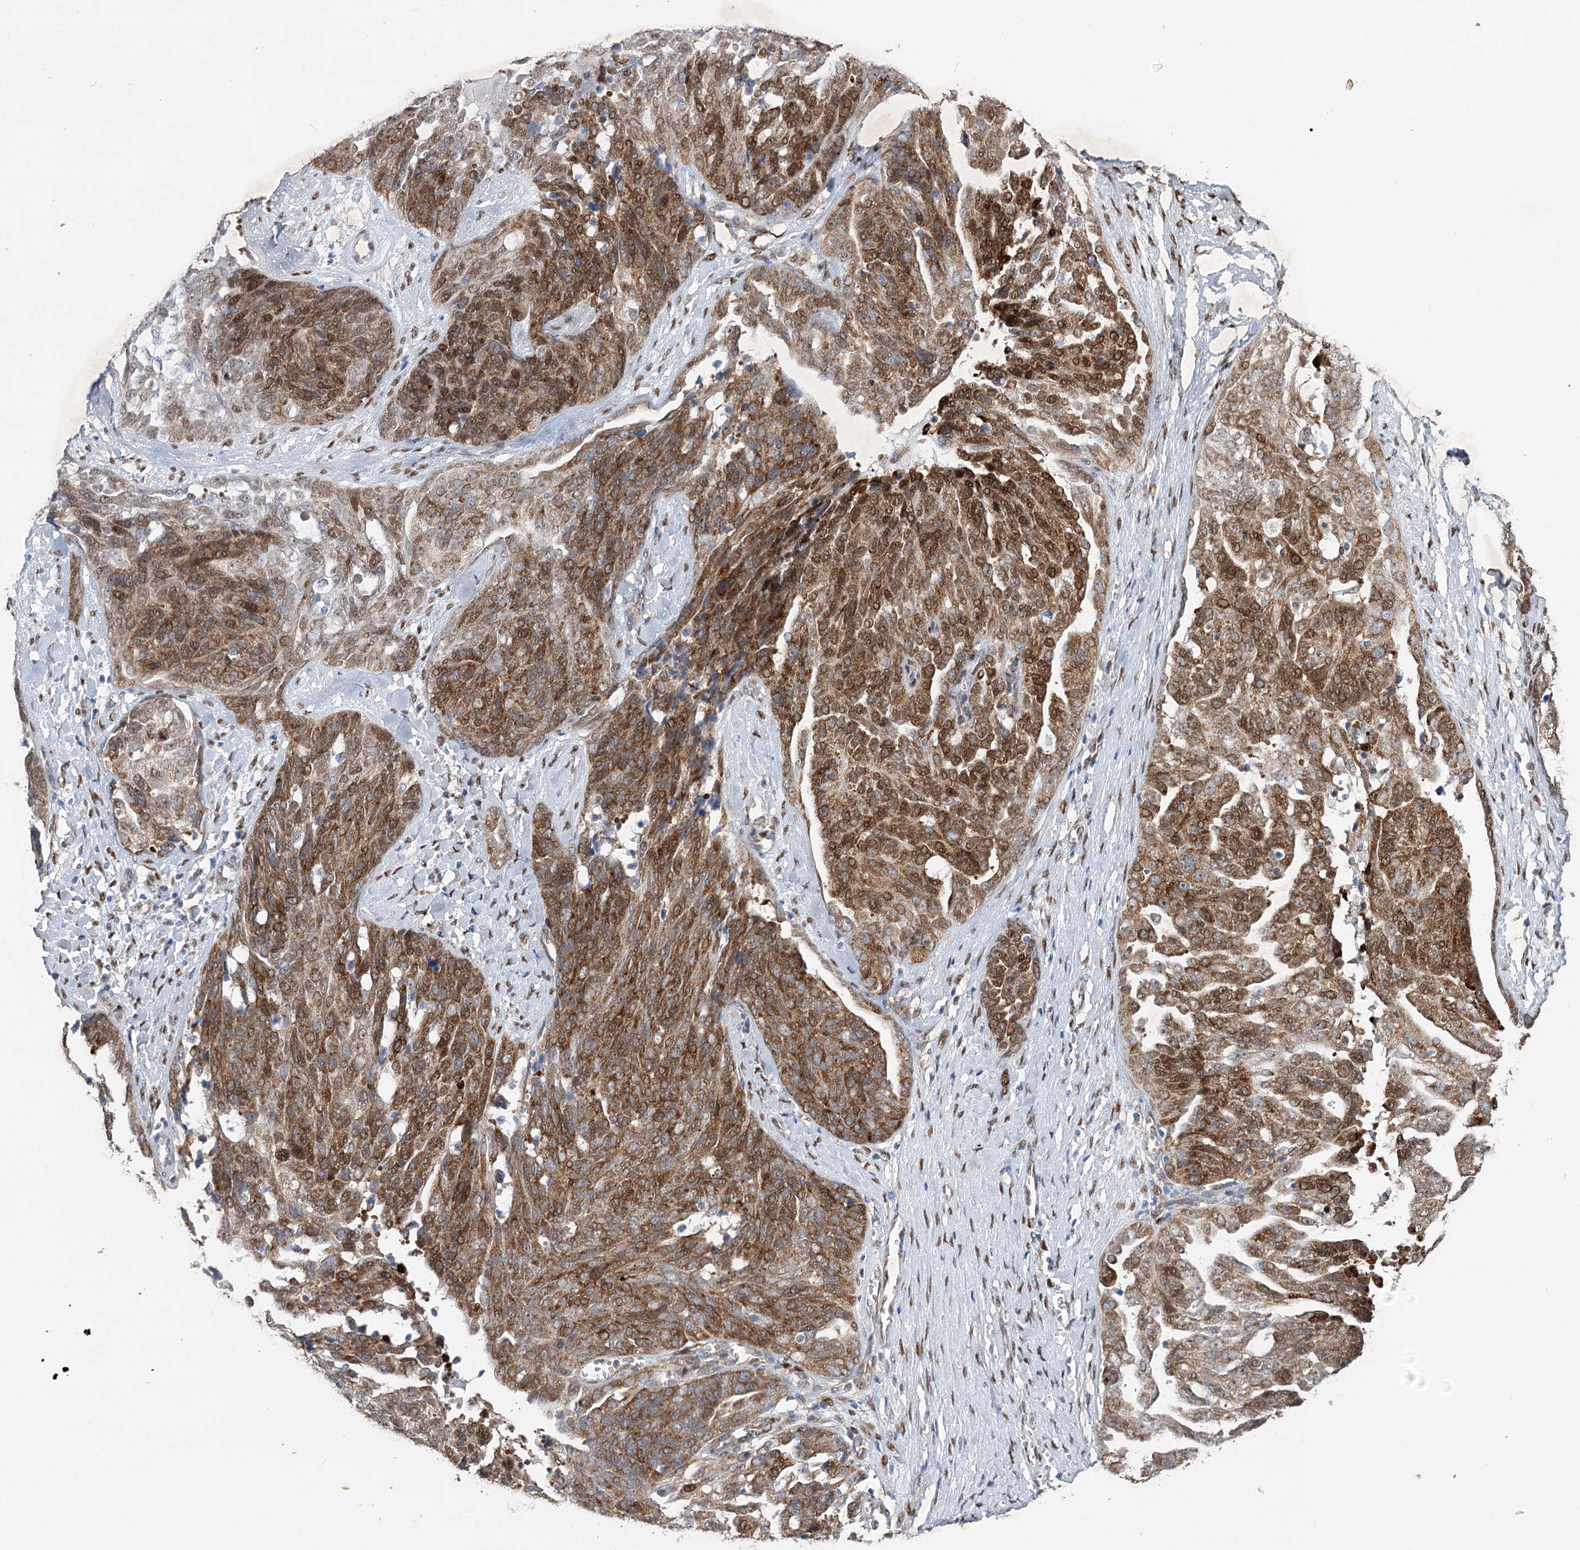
{"staining": {"intensity": "moderate", "quantity": ">75%", "location": "cytoplasmic/membranous,nuclear"}, "tissue": "ovarian cancer", "cell_type": "Tumor cells", "image_type": "cancer", "snomed": [{"axis": "morphology", "description": "Cystadenocarcinoma, serous, NOS"}, {"axis": "topography", "description": "Ovary"}], "caption": "Human ovarian cancer stained with a protein marker displays moderate staining in tumor cells.", "gene": "NFU1", "patient": {"sex": "female", "age": 44}}